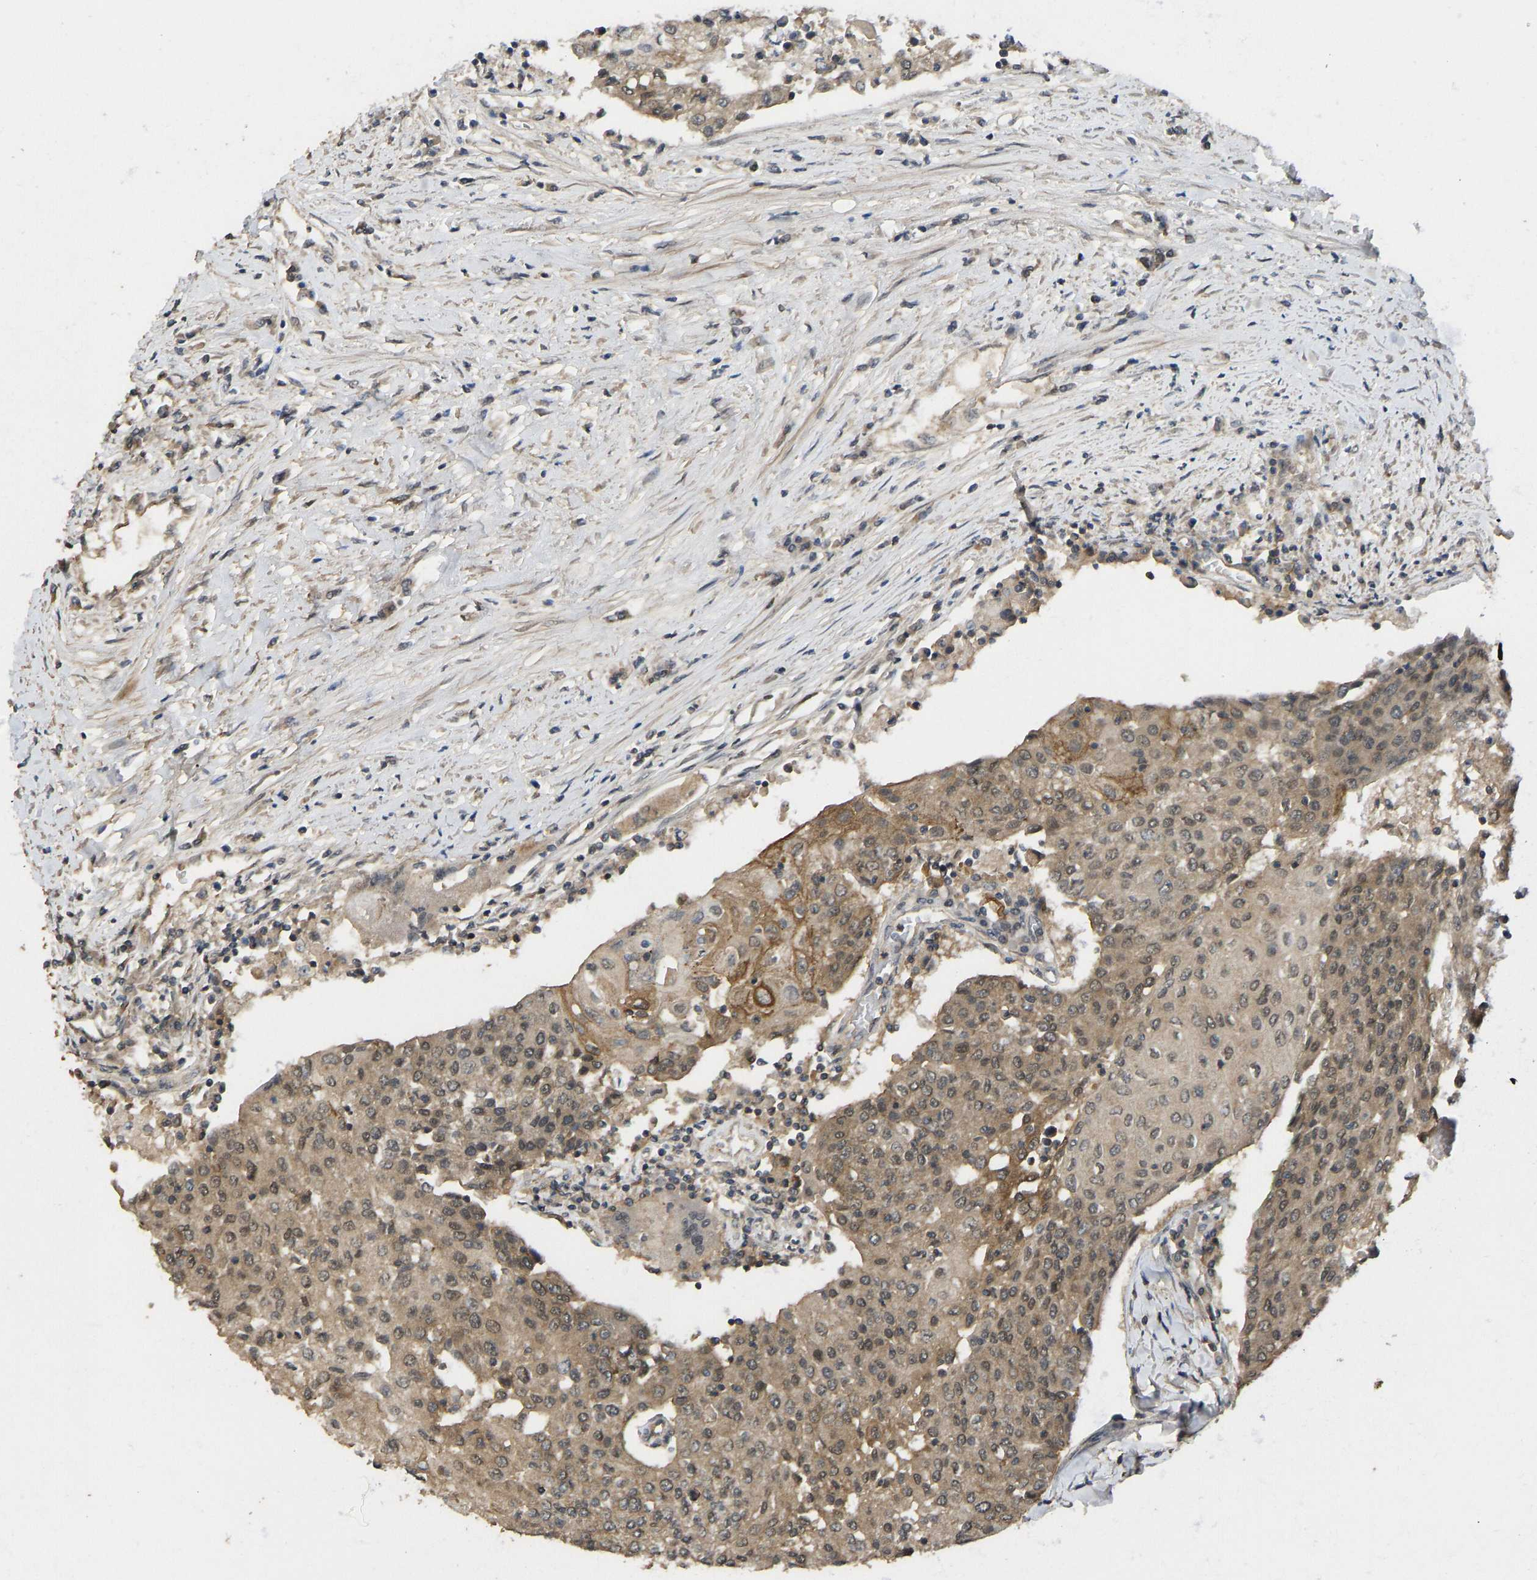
{"staining": {"intensity": "moderate", "quantity": ">75%", "location": "cytoplasmic/membranous"}, "tissue": "urothelial cancer", "cell_type": "Tumor cells", "image_type": "cancer", "snomed": [{"axis": "morphology", "description": "Urothelial carcinoma, High grade"}, {"axis": "topography", "description": "Urinary bladder"}], "caption": "Tumor cells reveal medium levels of moderate cytoplasmic/membranous expression in about >75% of cells in urothelial cancer. The protein is stained brown, and the nuclei are stained in blue (DAB (3,3'-diaminobenzidine) IHC with brightfield microscopy, high magnification).", "gene": "NDRG3", "patient": {"sex": "female", "age": 85}}